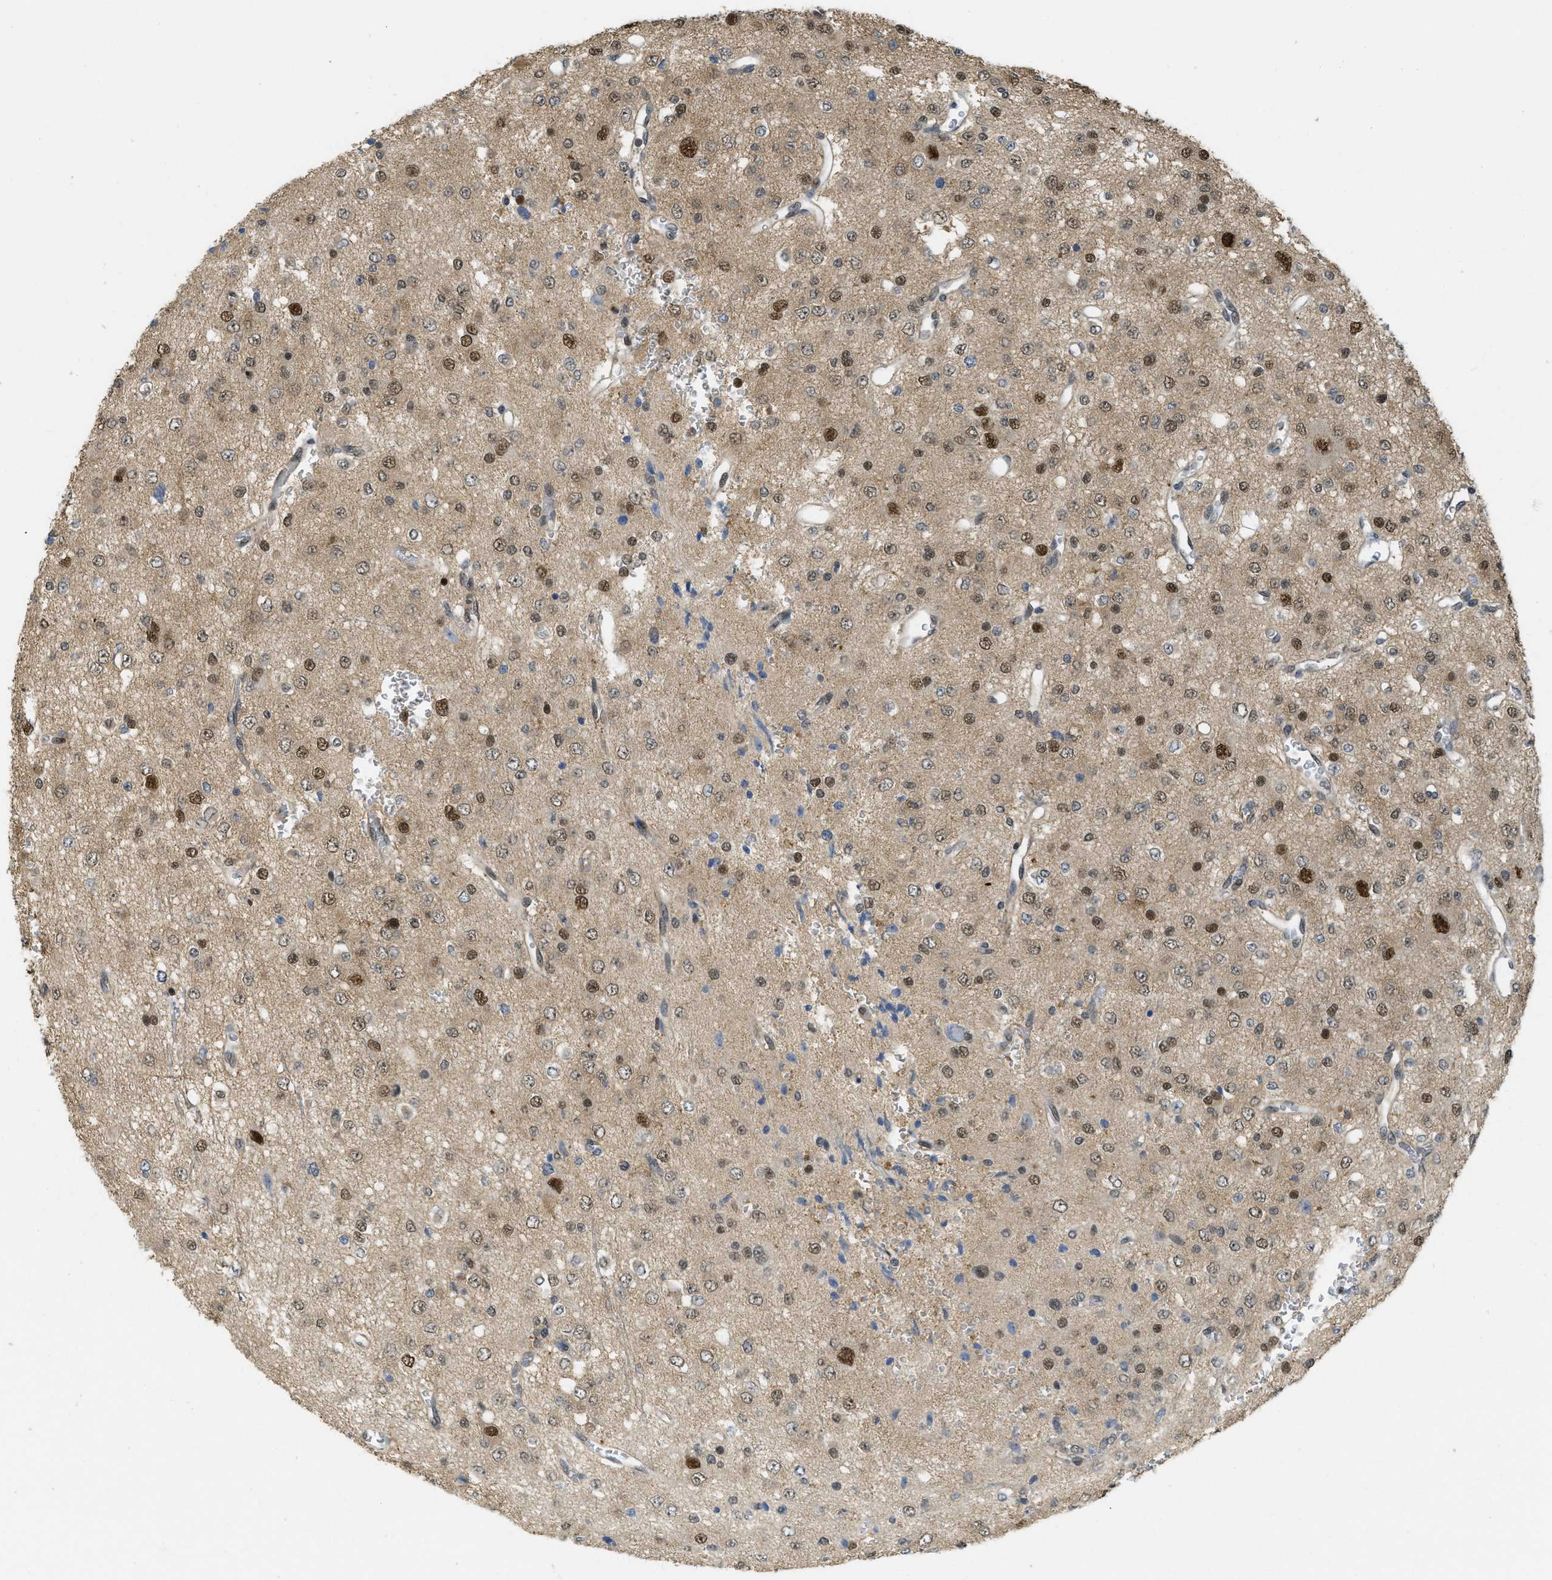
{"staining": {"intensity": "strong", "quantity": "25%-75%", "location": "nuclear"}, "tissue": "glioma", "cell_type": "Tumor cells", "image_type": "cancer", "snomed": [{"axis": "morphology", "description": "Glioma, malignant, Low grade"}, {"axis": "topography", "description": "Brain"}], "caption": "The histopathology image demonstrates staining of glioma, revealing strong nuclear protein staining (brown color) within tumor cells. (Stains: DAB (3,3'-diaminobenzidine) in brown, nuclei in blue, Microscopy: brightfield microscopy at high magnification).", "gene": "PSMC5", "patient": {"sex": "male", "age": 38}}